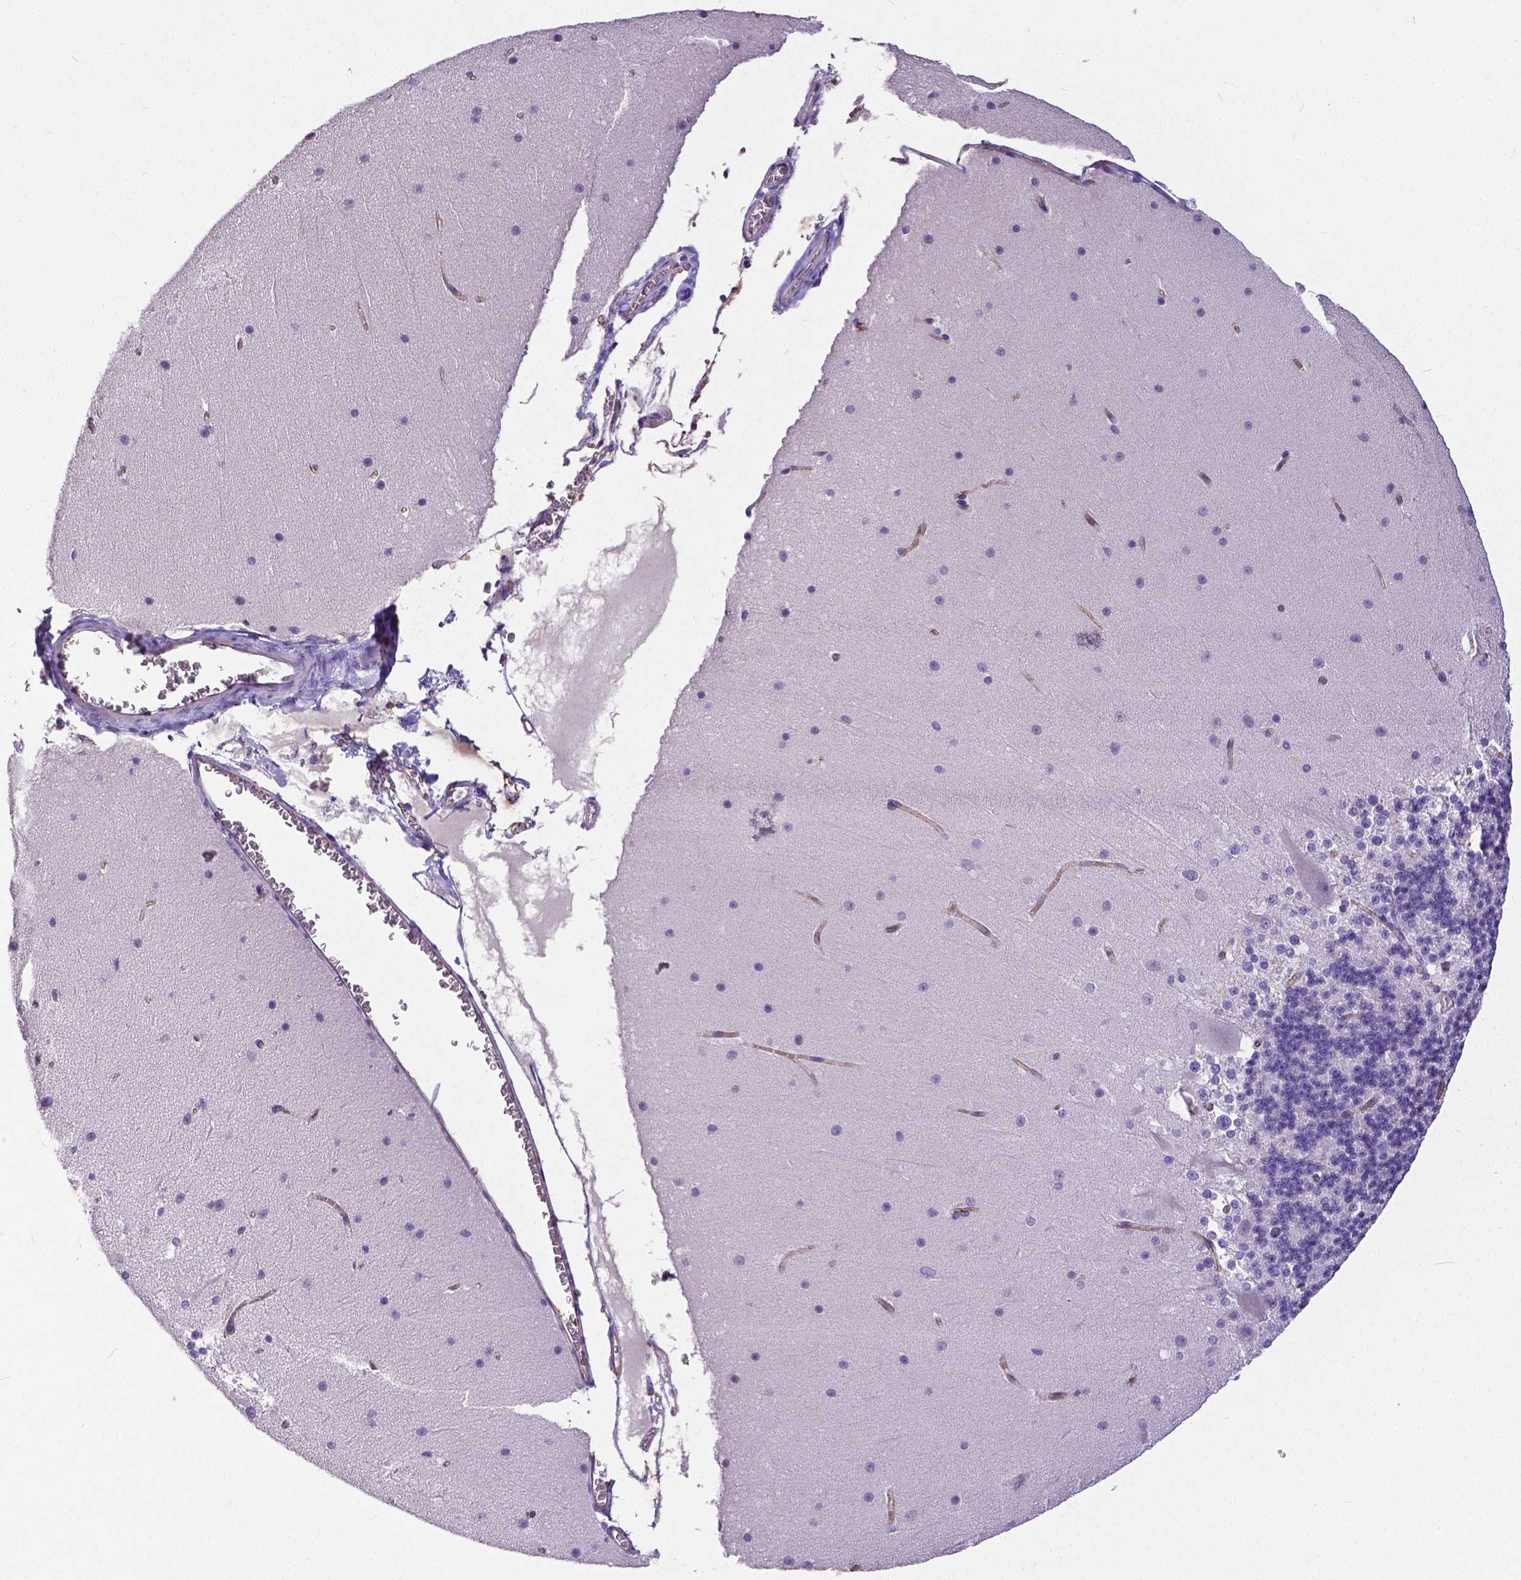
{"staining": {"intensity": "negative", "quantity": "none", "location": "none"}, "tissue": "cerebellum", "cell_type": "Cells in granular layer", "image_type": "normal", "snomed": [{"axis": "morphology", "description": "Normal tissue, NOS"}, {"axis": "topography", "description": "Cerebellum"}], "caption": "An immunohistochemistry micrograph of benign cerebellum is shown. There is no staining in cells in granular layer of cerebellum. Brightfield microscopy of immunohistochemistry stained with DAB (3,3'-diaminobenzidine) (brown) and hematoxylin (blue), captured at high magnification.", "gene": "OCLN", "patient": {"sex": "female", "age": 19}}